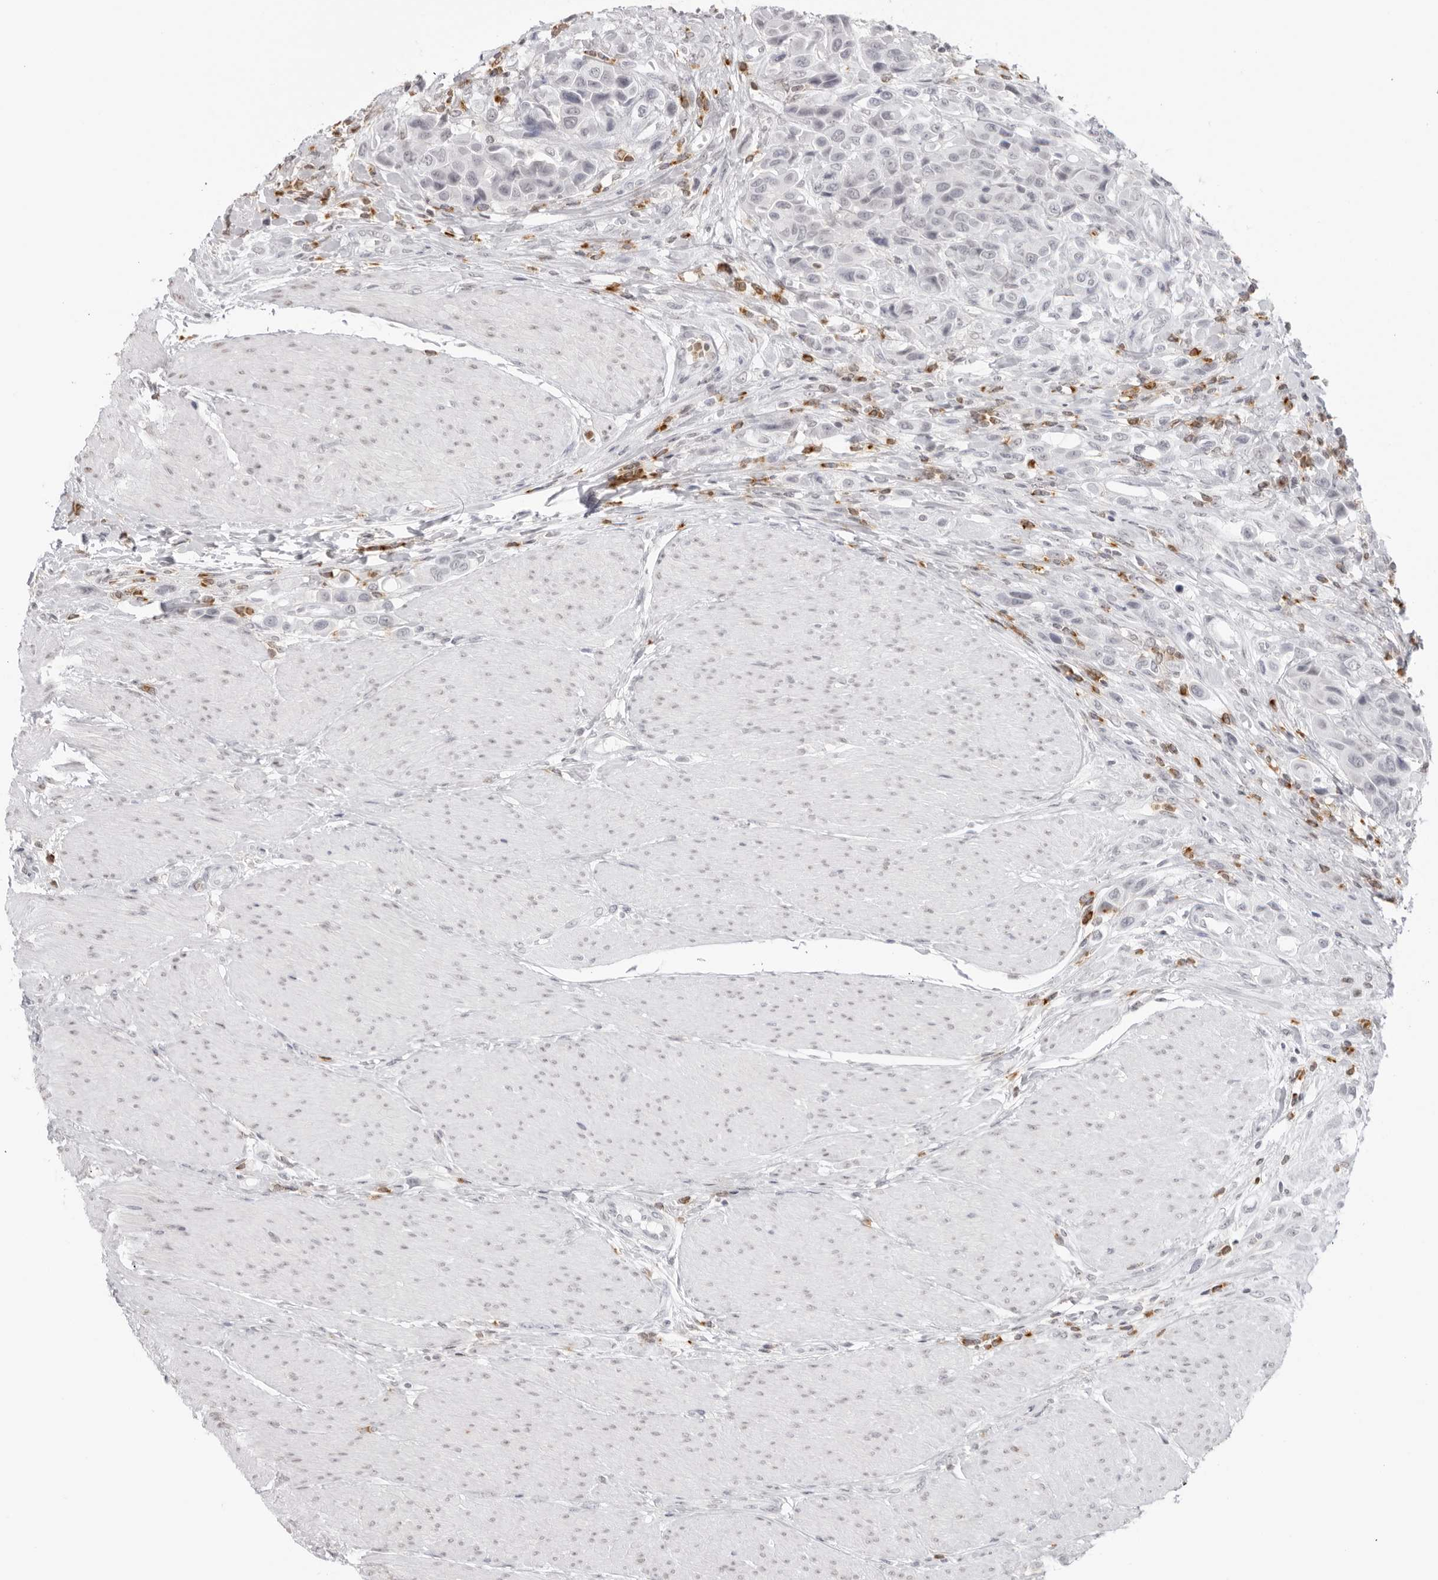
{"staining": {"intensity": "negative", "quantity": "none", "location": "none"}, "tissue": "urothelial cancer", "cell_type": "Tumor cells", "image_type": "cancer", "snomed": [{"axis": "morphology", "description": "Urothelial carcinoma, High grade"}, {"axis": "topography", "description": "Urinary bladder"}], "caption": "This is an immunohistochemistry (IHC) histopathology image of high-grade urothelial carcinoma. There is no staining in tumor cells.", "gene": "RNF146", "patient": {"sex": "male", "age": 50}}